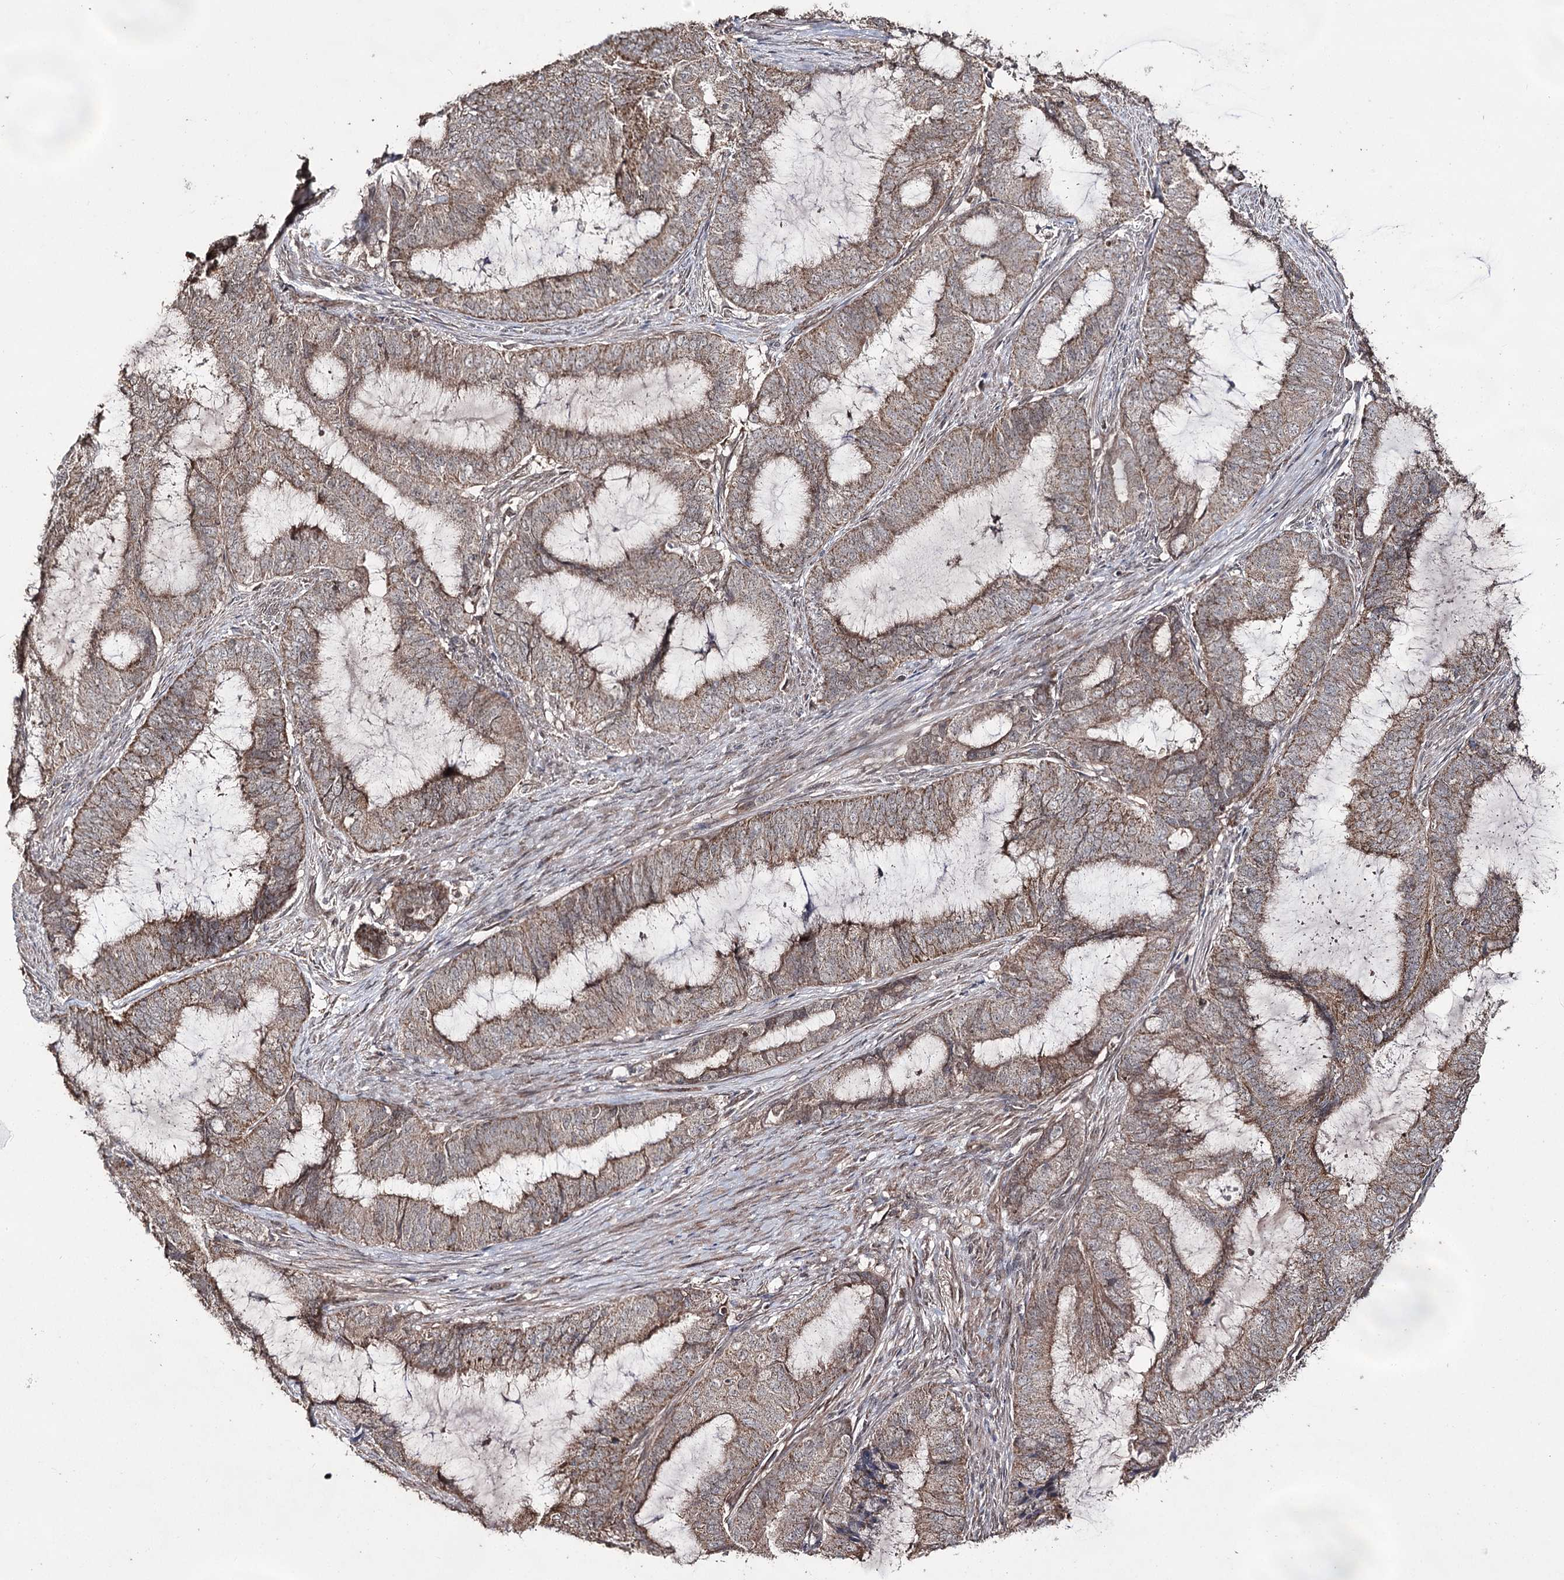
{"staining": {"intensity": "moderate", "quantity": ">75%", "location": "cytoplasmic/membranous"}, "tissue": "endometrial cancer", "cell_type": "Tumor cells", "image_type": "cancer", "snomed": [{"axis": "morphology", "description": "Adenocarcinoma, NOS"}, {"axis": "topography", "description": "Endometrium"}], "caption": "IHC image of neoplastic tissue: endometrial cancer stained using immunohistochemistry (IHC) exhibits medium levels of moderate protein expression localized specifically in the cytoplasmic/membranous of tumor cells, appearing as a cytoplasmic/membranous brown color.", "gene": "ACTR6", "patient": {"sex": "female", "age": 51}}